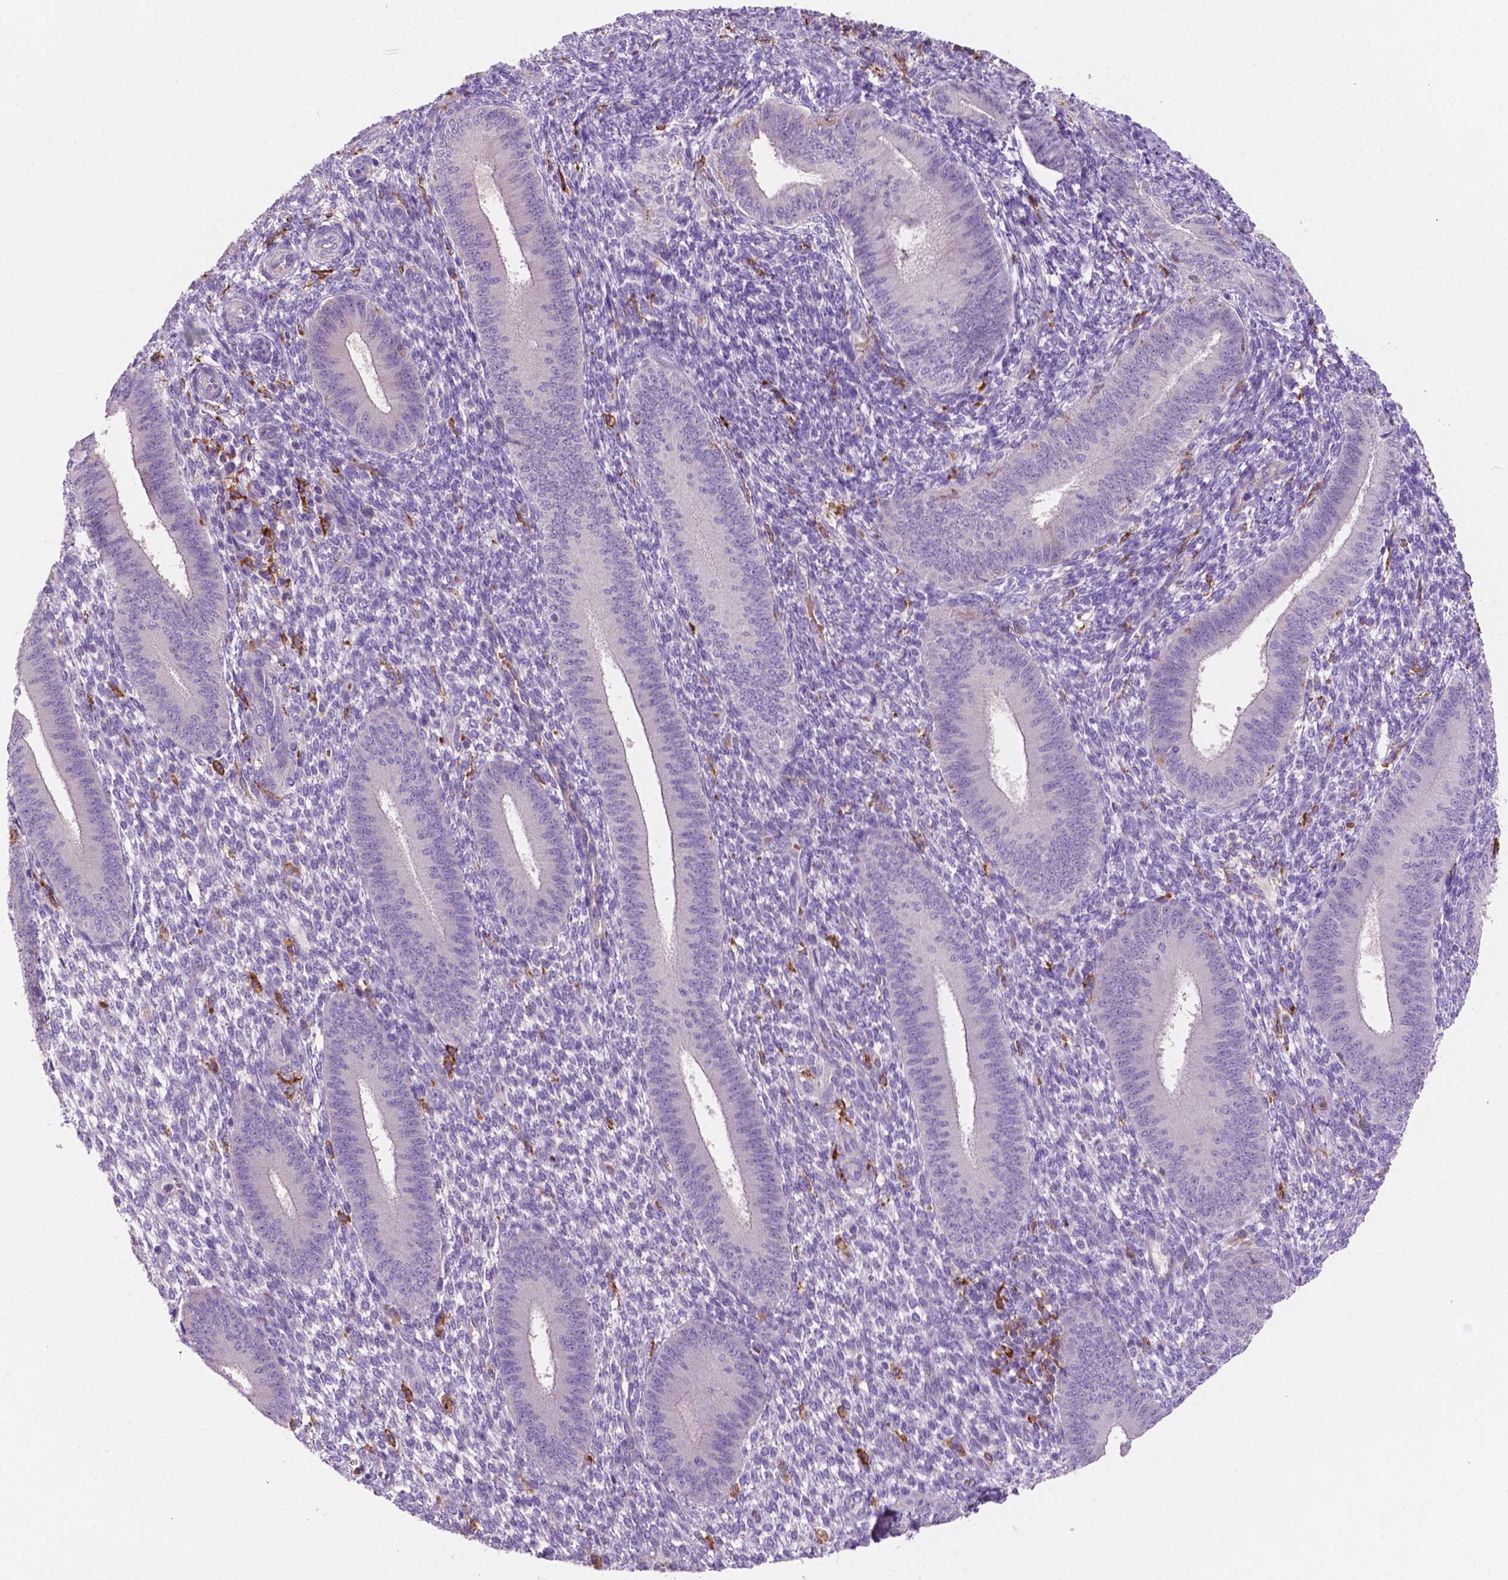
{"staining": {"intensity": "moderate", "quantity": "<25%", "location": "cytoplasmic/membranous"}, "tissue": "endometrium", "cell_type": "Cells in endometrial stroma", "image_type": "normal", "snomed": [{"axis": "morphology", "description": "Normal tissue, NOS"}, {"axis": "topography", "description": "Endometrium"}], "caption": "About <25% of cells in endometrial stroma in benign endometrium demonstrate moderate cytoplasmic/membranous protein positivity as visualized by brown immunohistochemical staining.", "gene": "MKRN2OS", "patient": {"sex": "female", "age": 39}}